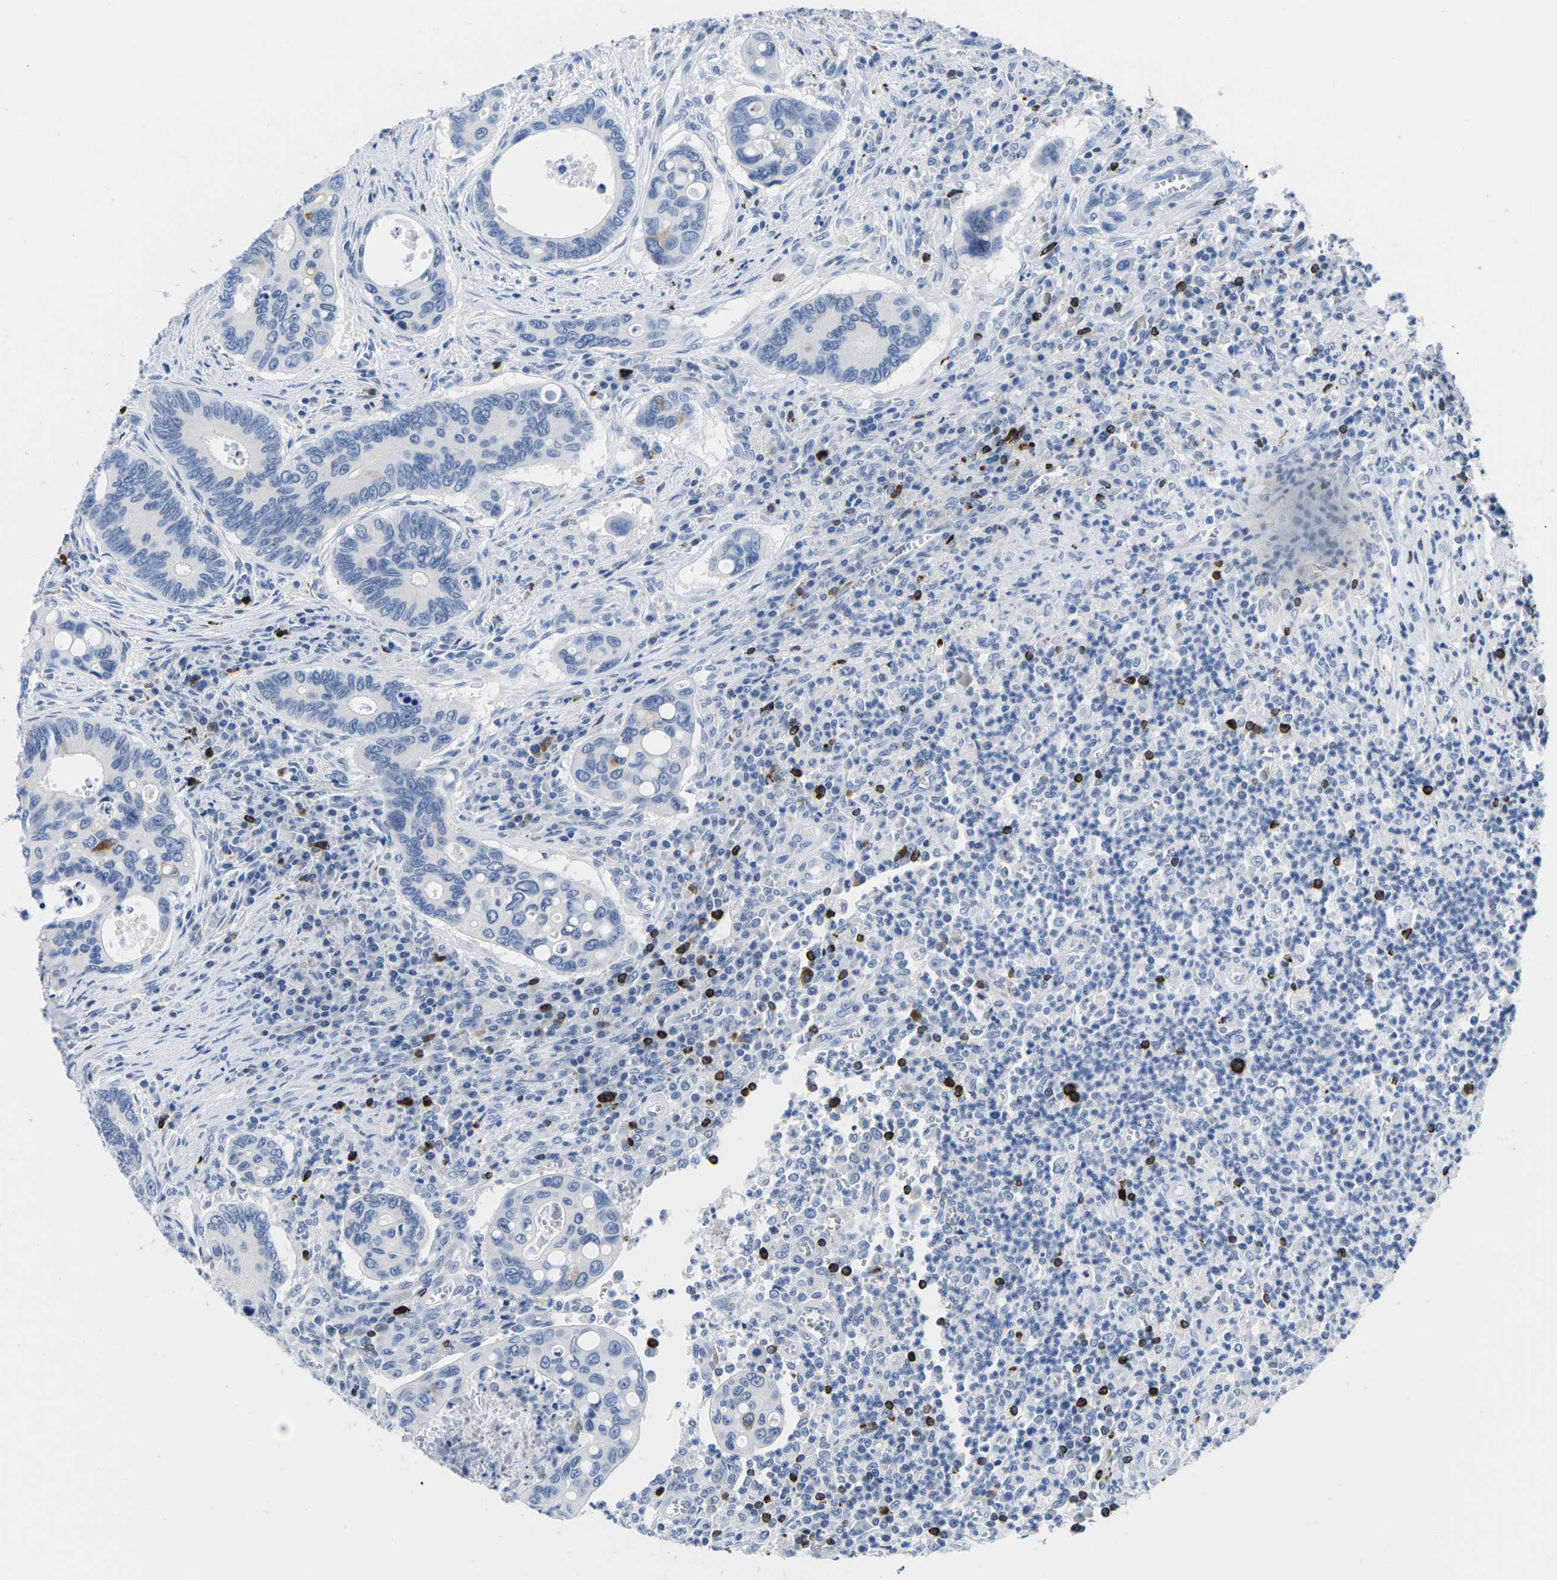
{"staining": {"intensity": "negative", "quantity": "none", "location": "none"}, "tissue": "colorectal cancer", "cell_type": "Tumor cells", "image_type": "cancer", "snomed": [{"axis": "morphology", "description": "Inflammation, NOS"}, {"axis": "morphology", "description": "Adenocarcinoma, NOS"}, {"axis": "topography", "description": "Colon"}], "caption": "Photomicrograph shows no protein positivity in tumor cells of colorectal cancer tissue. (DAB immunohistochemistry (IHC) with hematoxylin counter stain).", "gene": "CTSW", "patient": {"sex": "male", "age": 72}}